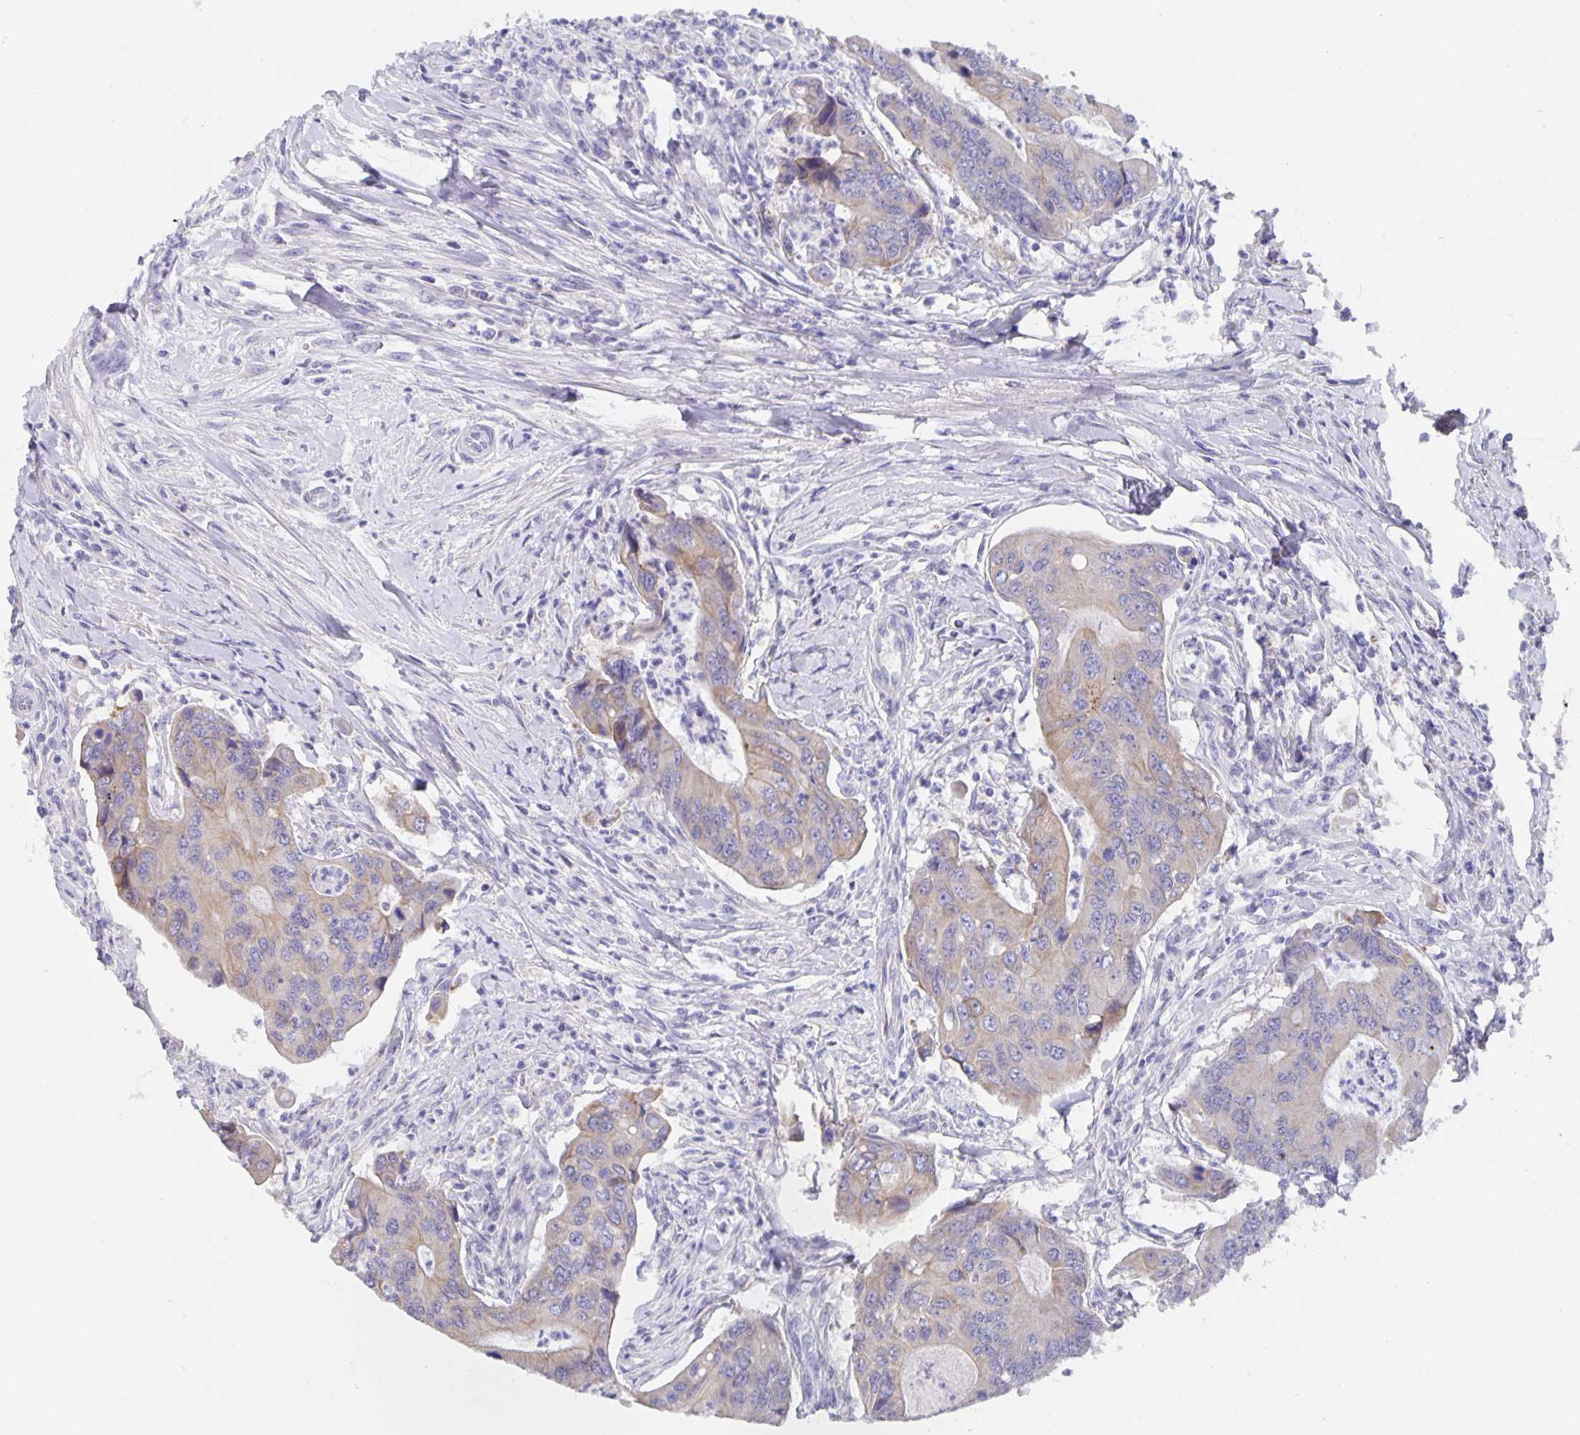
{"staining": {"intensity": "weak", "quantity": ">75%", "location": "cytoplasmic/membranous"}, "tissue": "colorectal cancer", "cell_type": "Tumor cells", "image_type": "cancer", "snomed": [{"axis": "morphology", "description": "Adenocarcinoma, NOS"}, {"axis": "topography", "description": "Colon"}], "caption": "Weak cytoplasmic/membranous protein staining is seen in approximately >75% of tumor cells in colorectal adenocarcinoma.", "gene": "CFAP74", "patient": {"sex": "female", "age": 67}}